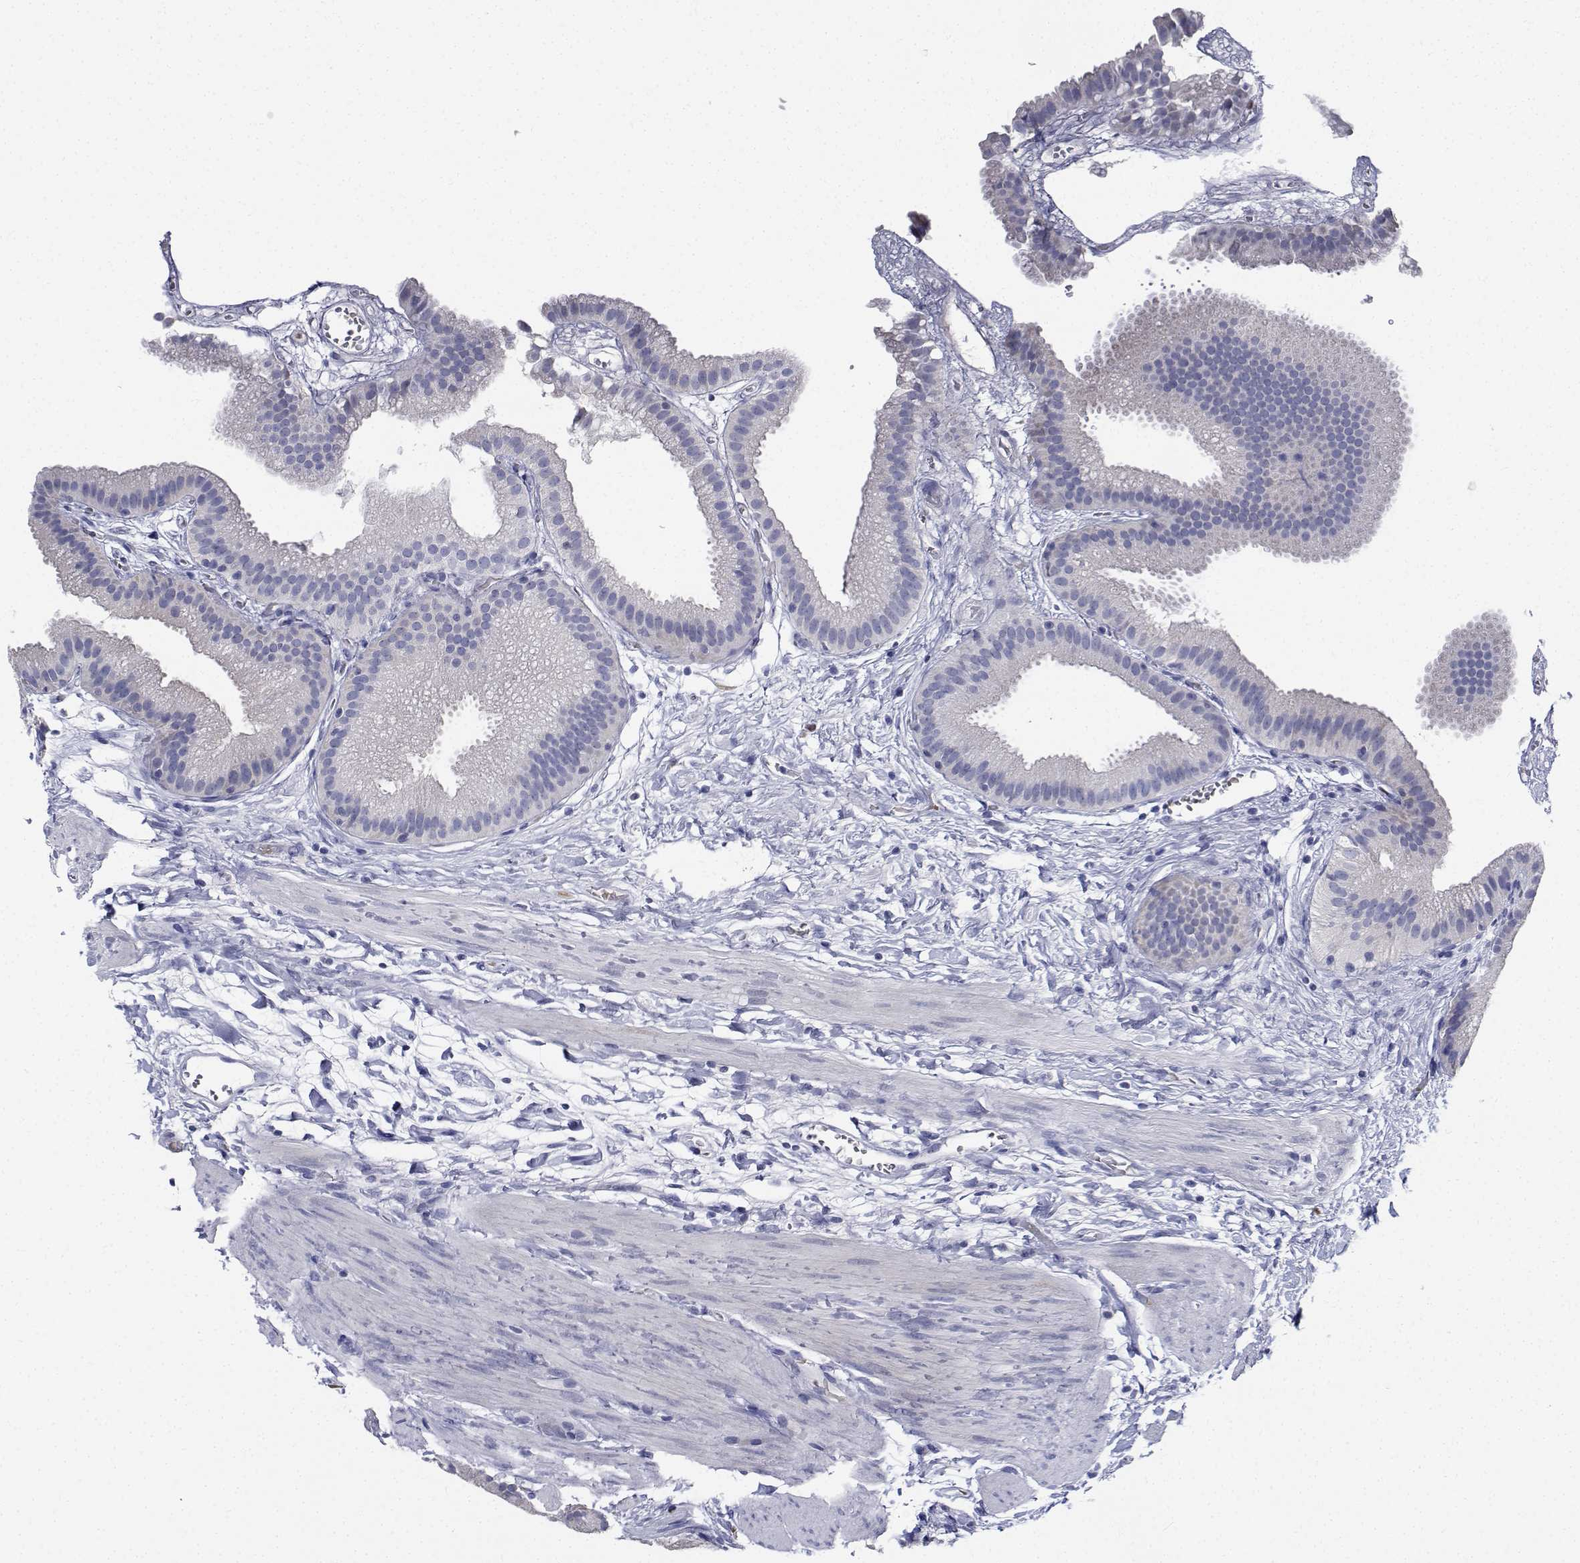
{"staining": {"intensity": "negative", "quantity": "none", "location": "none"}, "tissue": "gallbladder", "cell_type": "Glandular cells", "image_type": "normal", "snomed": [{"axis": "morphology", "description": "Normal tissue, NOS"}, {"axis": "topography", "description": "Gallbladder"}], "caption": "An image of human gallbladder is negative for staining in glandular cells. The staining is performed using DAB brown chromogen with nuclei counter-stained in using hematoxylin.", "gene": "PLXNA4", "patient": {"sex": "female", "age": 63}}